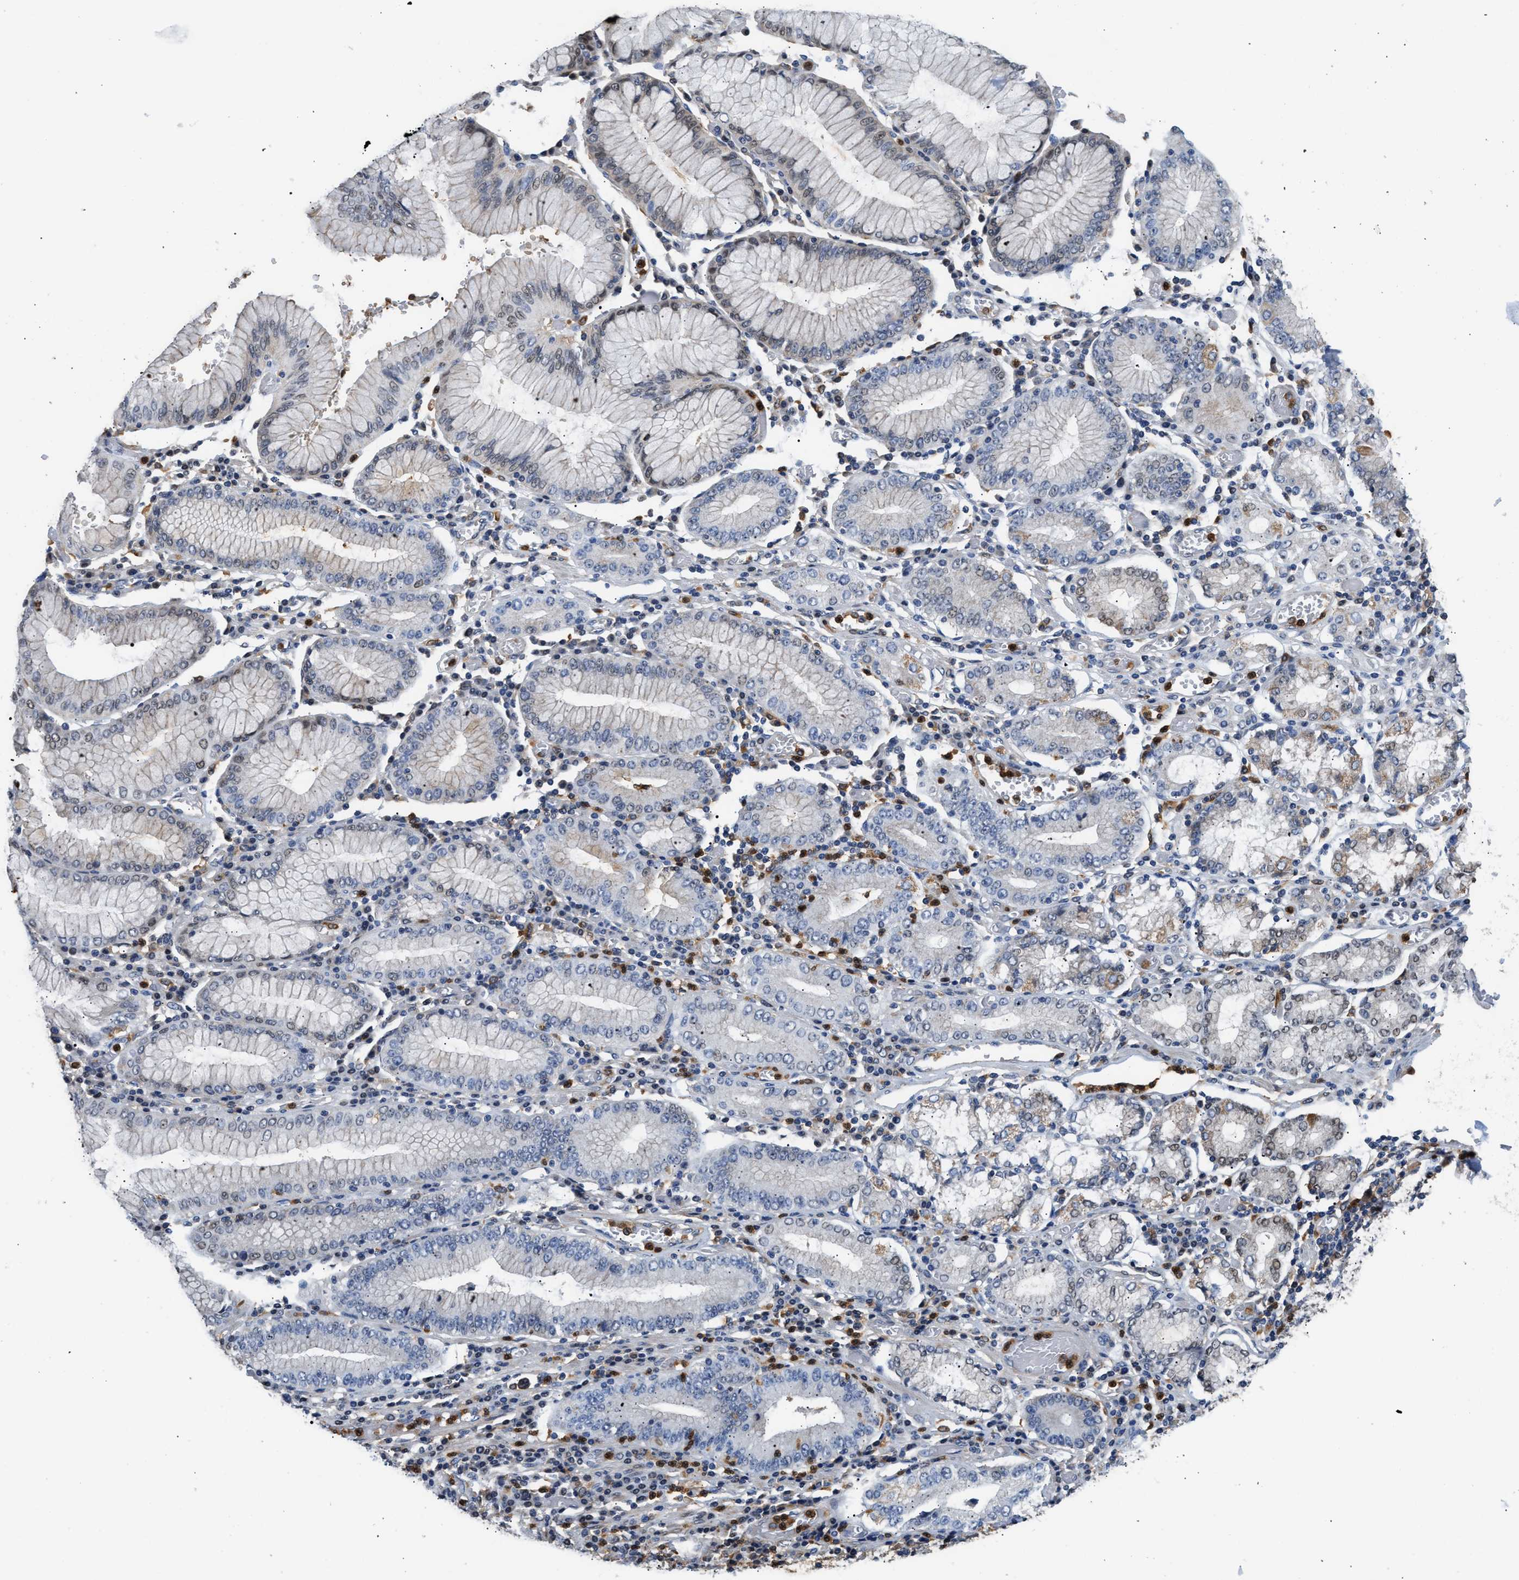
{"staining": {"intensity": "negative", "quantity": "none", "location": "none"}, "tissue": "stomach cancer", "cell_type": "Tumor cells", "image_type": "cancer", "snomed": [{"axis": "morphology", "description": "Adenocarcinoma, NOS"}, {"axis": "topography", "description": "Stomach"}], "caption": "Human stomach adenocarcinoma stained for a protein using immunohistochemistry (IHC) reveals no expression in tumor cells.", "gene": "RAB31", "patient": {"sex": "female", "age": 73}}